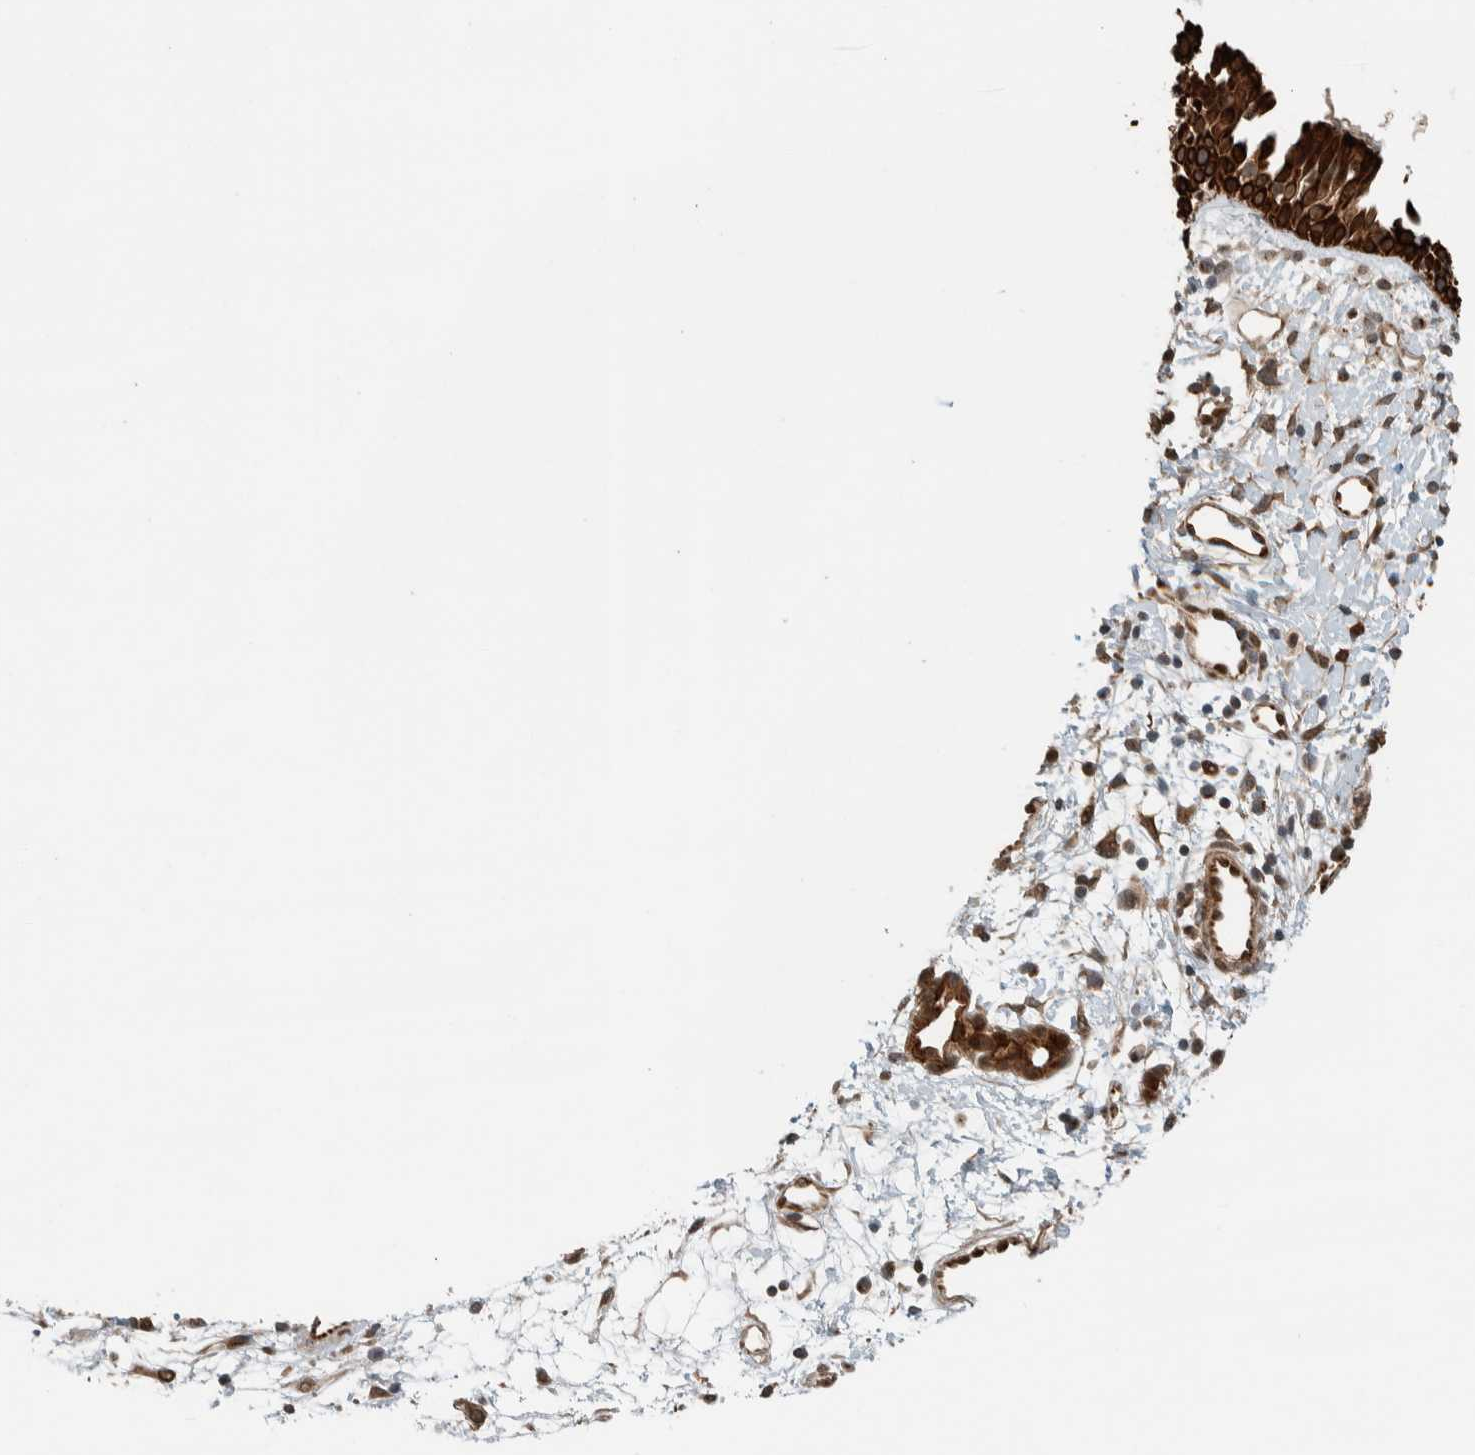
{"staining": {"intensity": "strong", "quantity": ">75%", "location": "cytoplasmic/membranous"}, "tissue": "nasopharynx", "cell_type": "Respiratory epithelial cells", "image_type": "normal", "snomed": [{"axis": "morphology", "description": "Normal tissue, NOS"}, {"axis": "topography", "description": "Nasopharynx"}], "caption": "Immunohistochemical staining of normal nasopharynx demonstrates >75% levels of strong cytoplasmic/membranous protein positivity in approximately >75% of respiratory epithelial cells.", "gene": "STXBP4", "patient": {"sex": "male", "age": 22}}